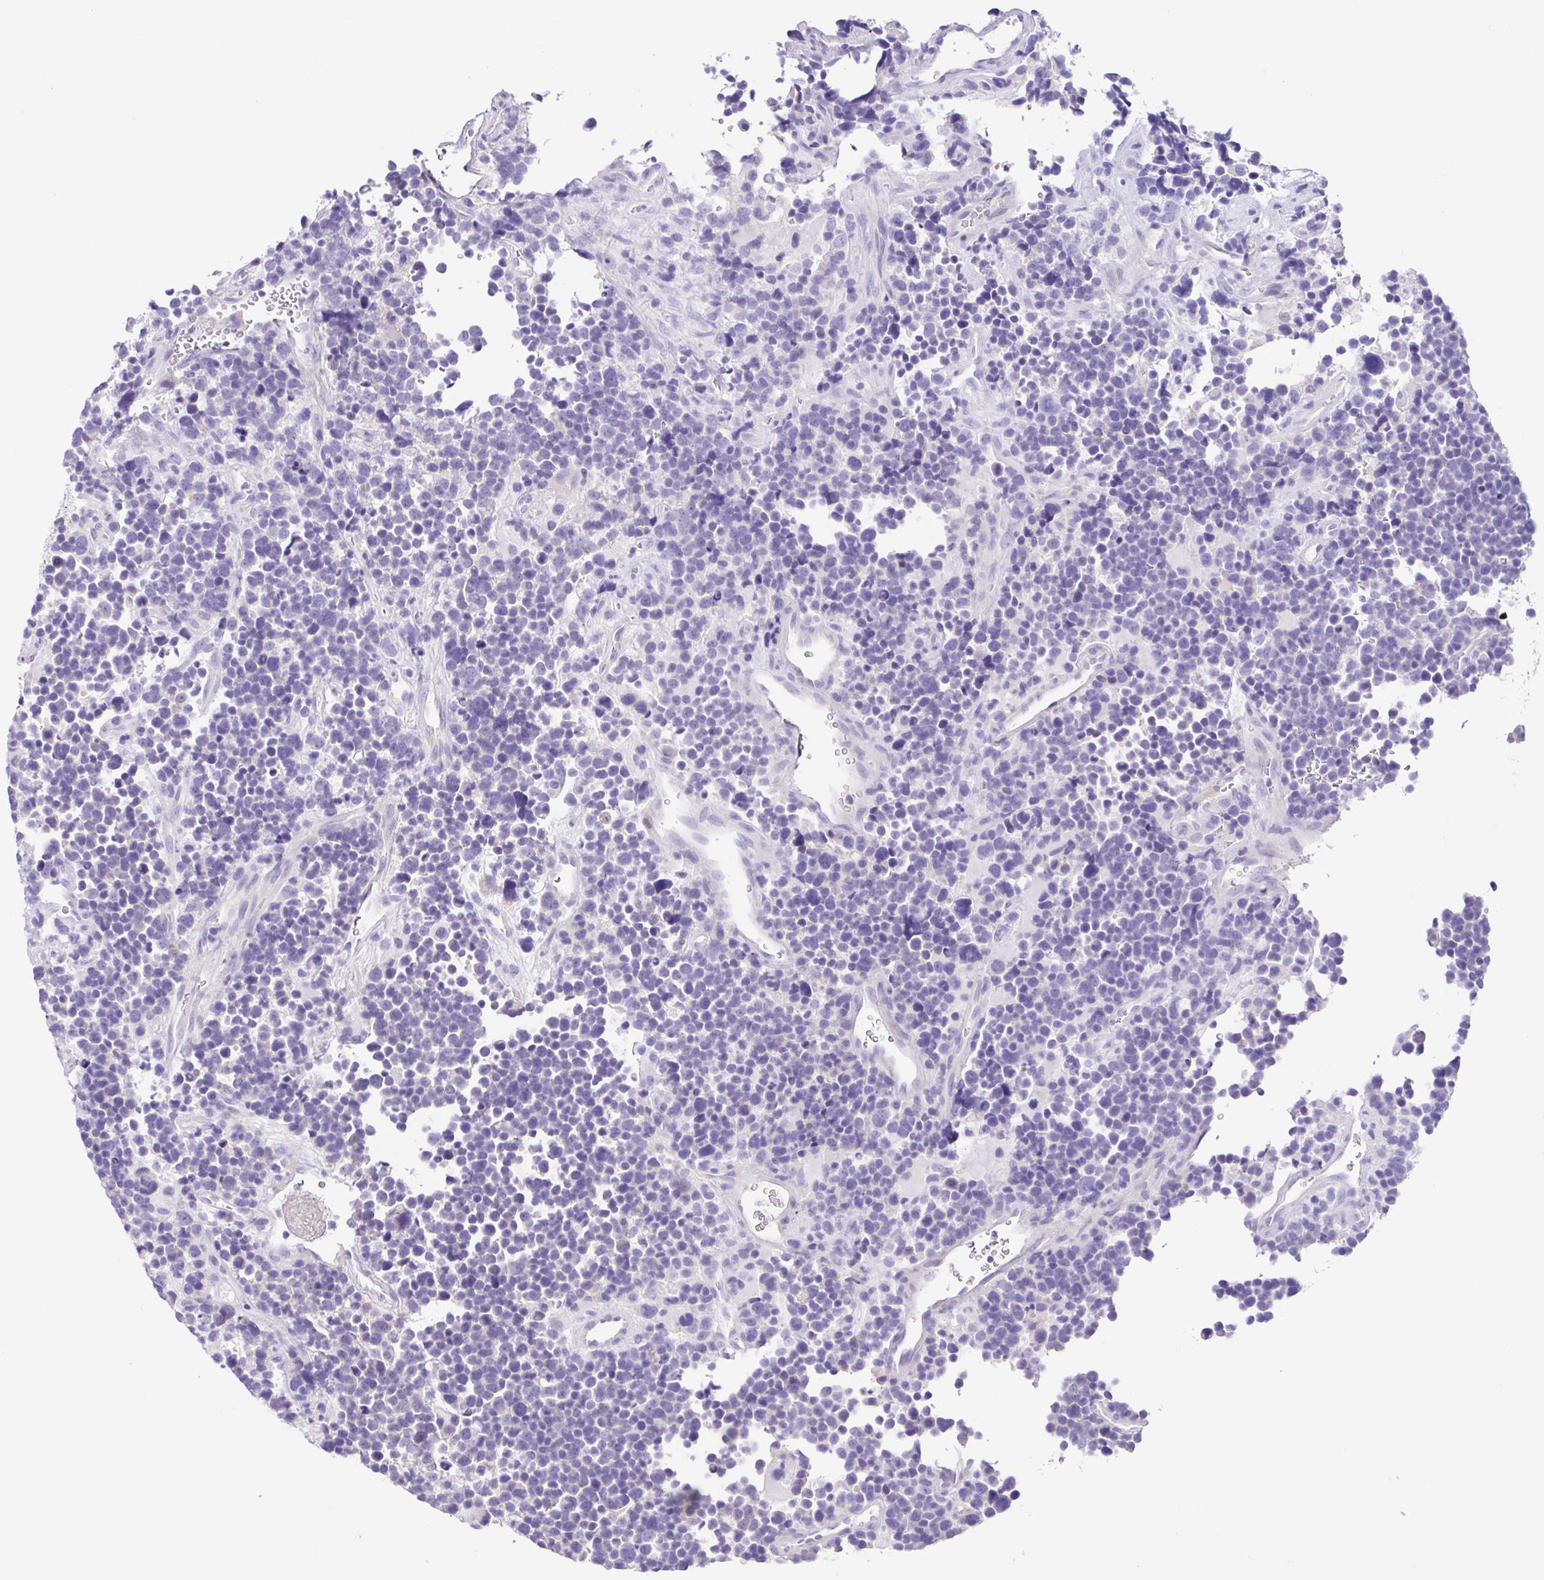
{"staining": {"intensity": "negative", "quantity": "none", "location": "none"}, "tissue": "glioma", "cell_type": "Tumor cells", "image_type": "cancer", "snomed": [{"axis": "morphology", "description": "Glioma, malignant, High grade"}, {"axis": "topography", "description": "Brain"}], "caption": "Immunohistochemistry (IHC) of human glioma exhibits no positivity in tumor cells. The staining is performed using DAB (3,3'-diaminobenzidine) brown chromogen with nuclei counter-stained in using hematoxylin.", "gene": "A1BG", "patient": {"sex": "male", "age": 33}}